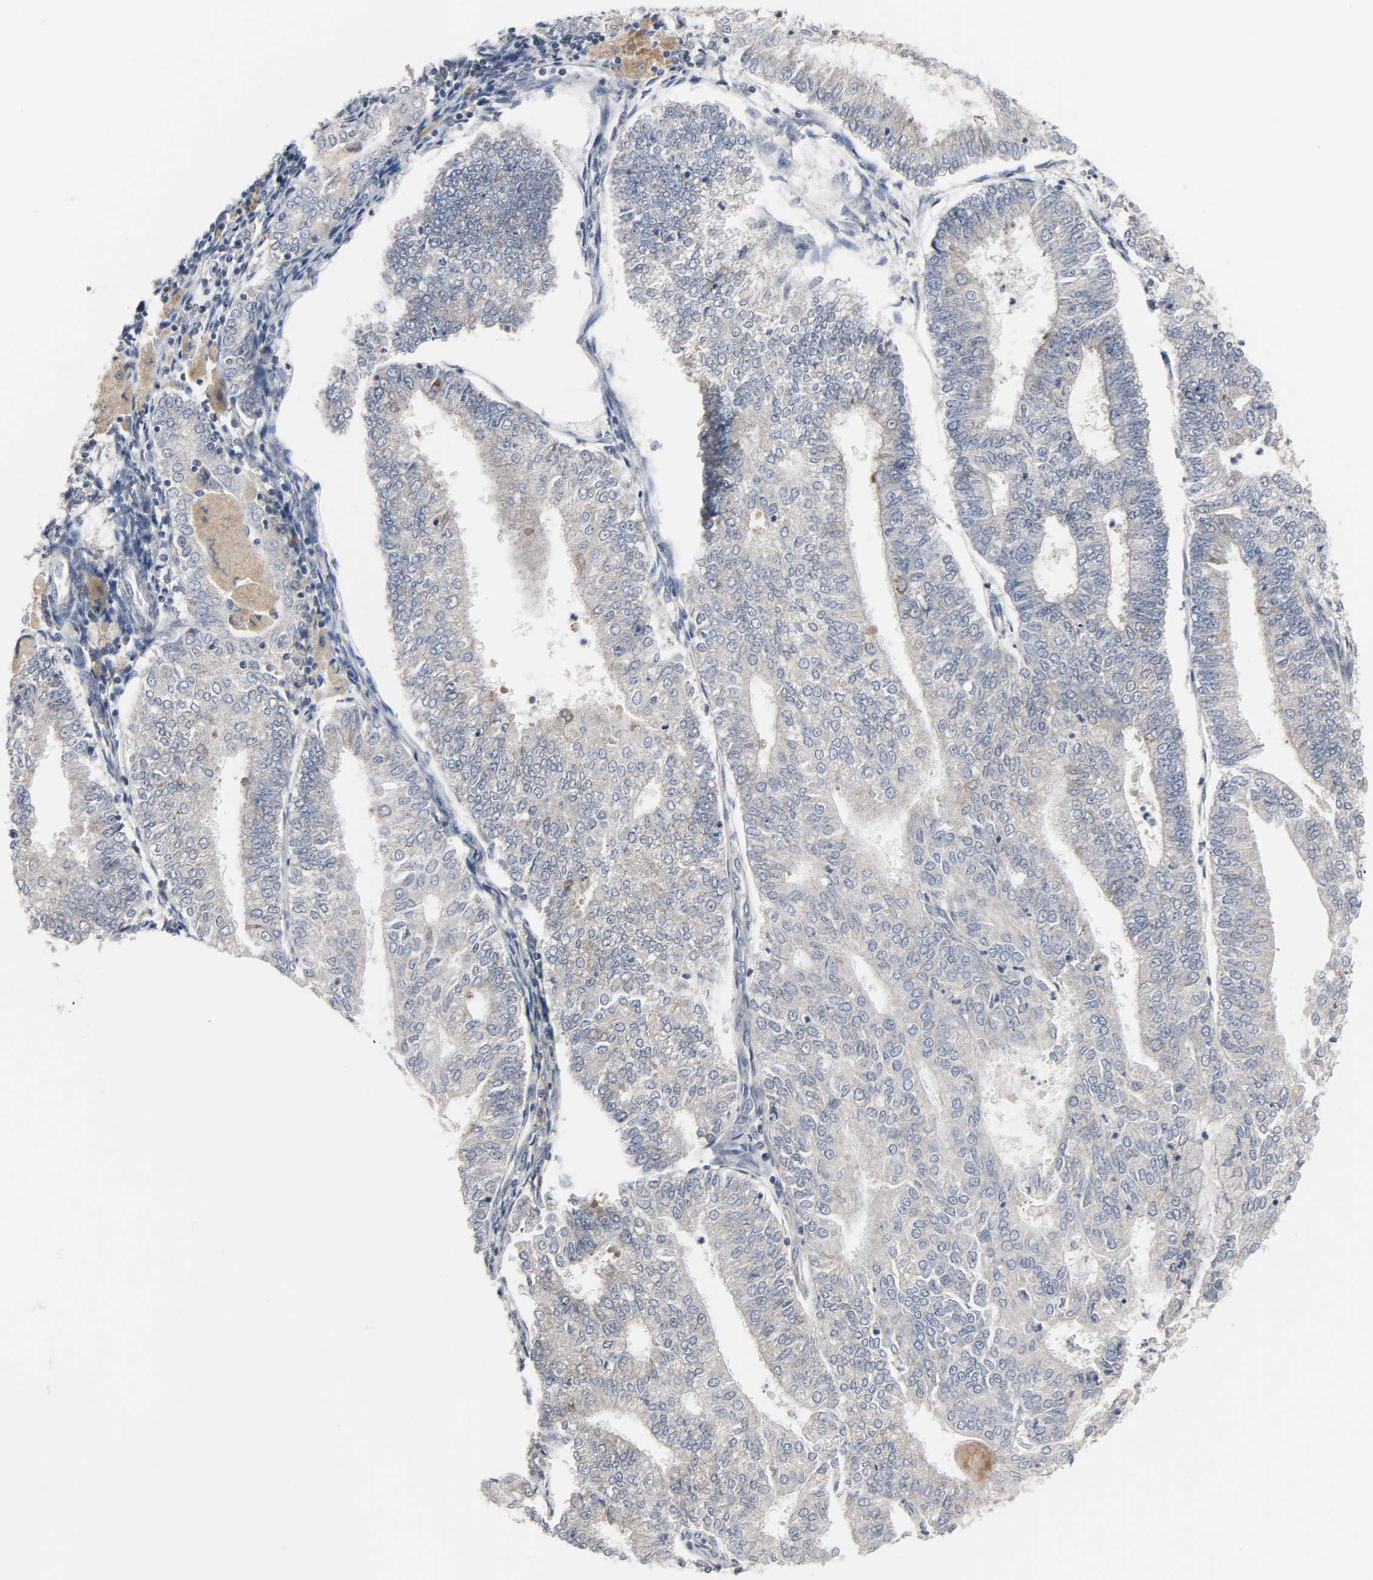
{"staining": {"intensity": "weak", "quantity": "25%-75%", "location": "cytoplasmic/membranous"}, "tissue": "endometrial cancer", "cell_type": "Tumor cells", "image_type": "cancer", "snomed": [{"axis": "morphology", "description": "Adenocarcinoma, NOS"}, {"axis": "topography", "description": "Endometrium"}], "caption": "The micrograph exhibits a brown stain indicating the presence of a protein in the cytoplasmic/membranous of tumor cells in endometrial cancer (adenocarcinoma).", "gene": "CLIP1", "patient": {"sex": "female", "age": 59}}